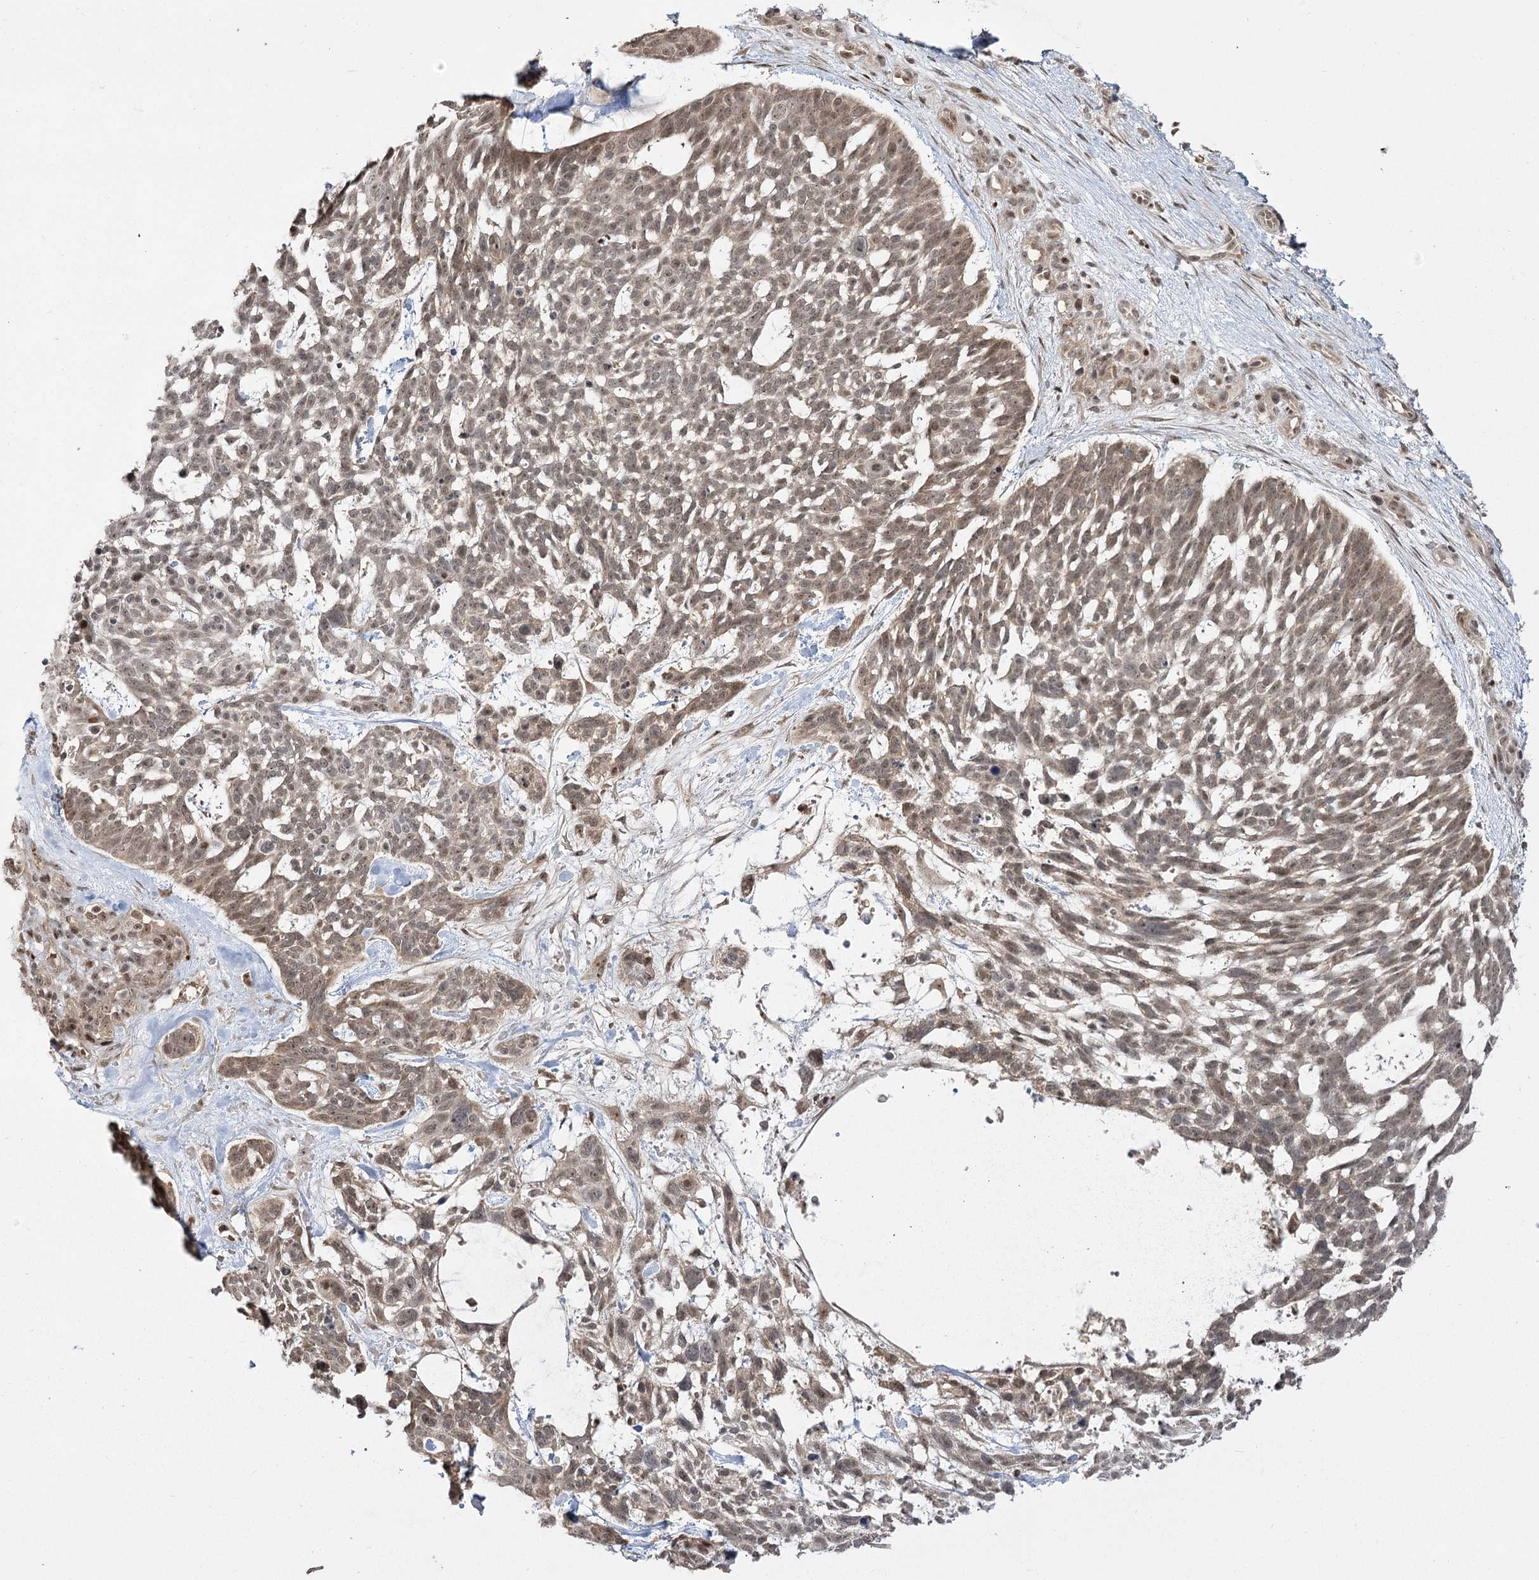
{"staining": {"intensity": "weak", "quantity": "<25%", "location": "nuclear"}, "tissue": "skin cancer", "cell_type": "Tumor cells", "image_type": "cancer", "snomed": [{"axis": "morphology", "description": "Basal cell carcinoma"}, {"axis": "topography", "description": "Skin"}], "caption": "IHC of human skin cancer shows no positivity in tumor cells. Brightfield microscopy of IHC stained with DAB (3,3'-diaminobenzidine) (brown) and hematoxylin (blue), captured at high magnification.", "gene": "HELQ", "patient": {"sex": "male", "age": 88}}